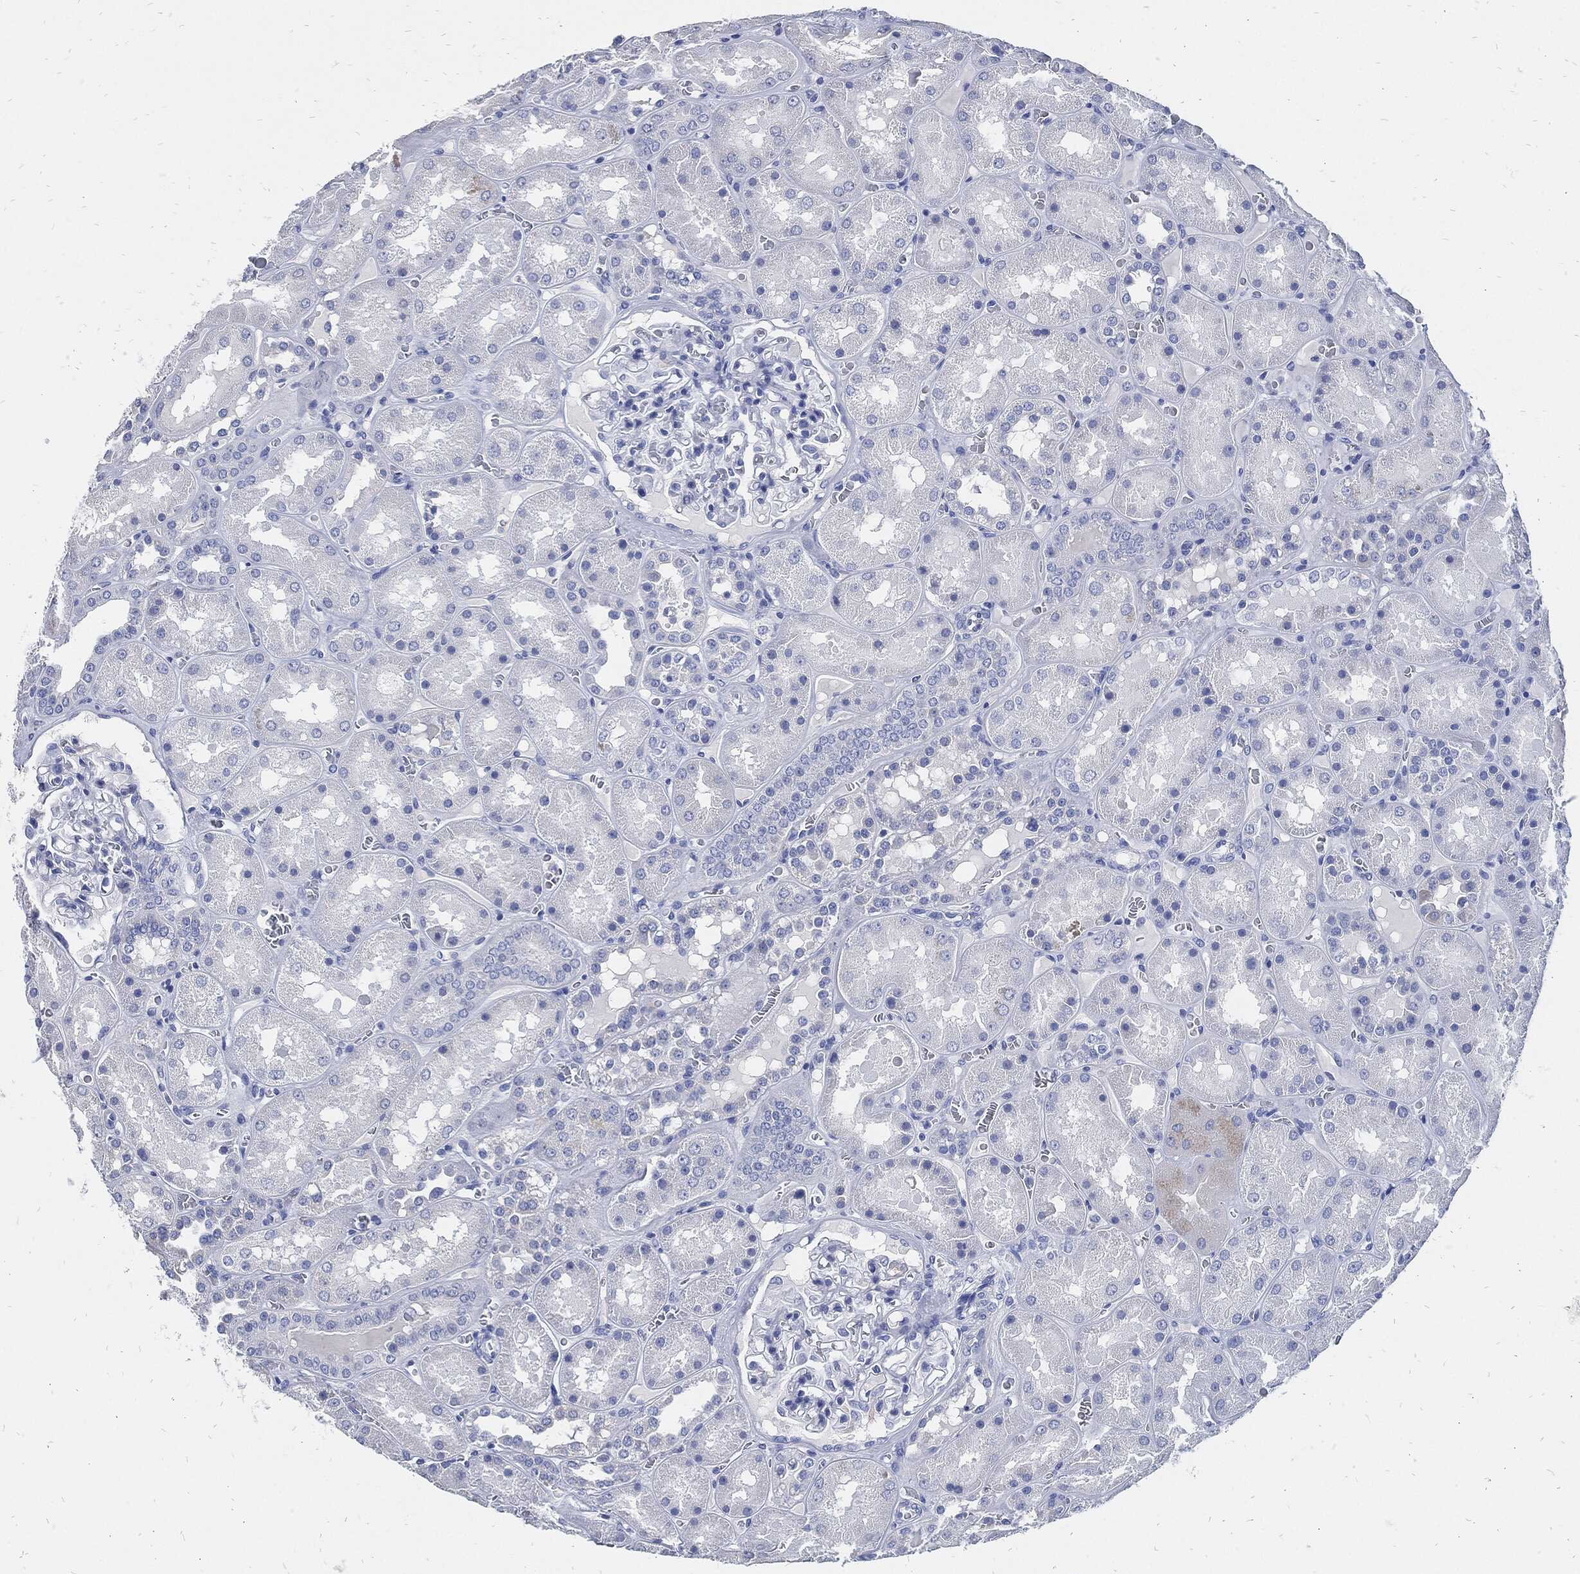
{"staining": {"intensity": "negative", "quantity": "none", "location": "none"}, "tissue": "kidney", "cell_type": "Cells in glomeruli", "image_type": "normal", "snomed": [{"axis": "morphology", "description": "Normal tissue, NOS"}, {"axis": "topography", "description": "Kidney"}], "caption": "This is an immunohistochemistry (IHC) photomicrograph of normal human kidney. There is no expression in cells in glomeruli.", "gene": "FABP4", "patient": {"sex": "male", "age": 73}}